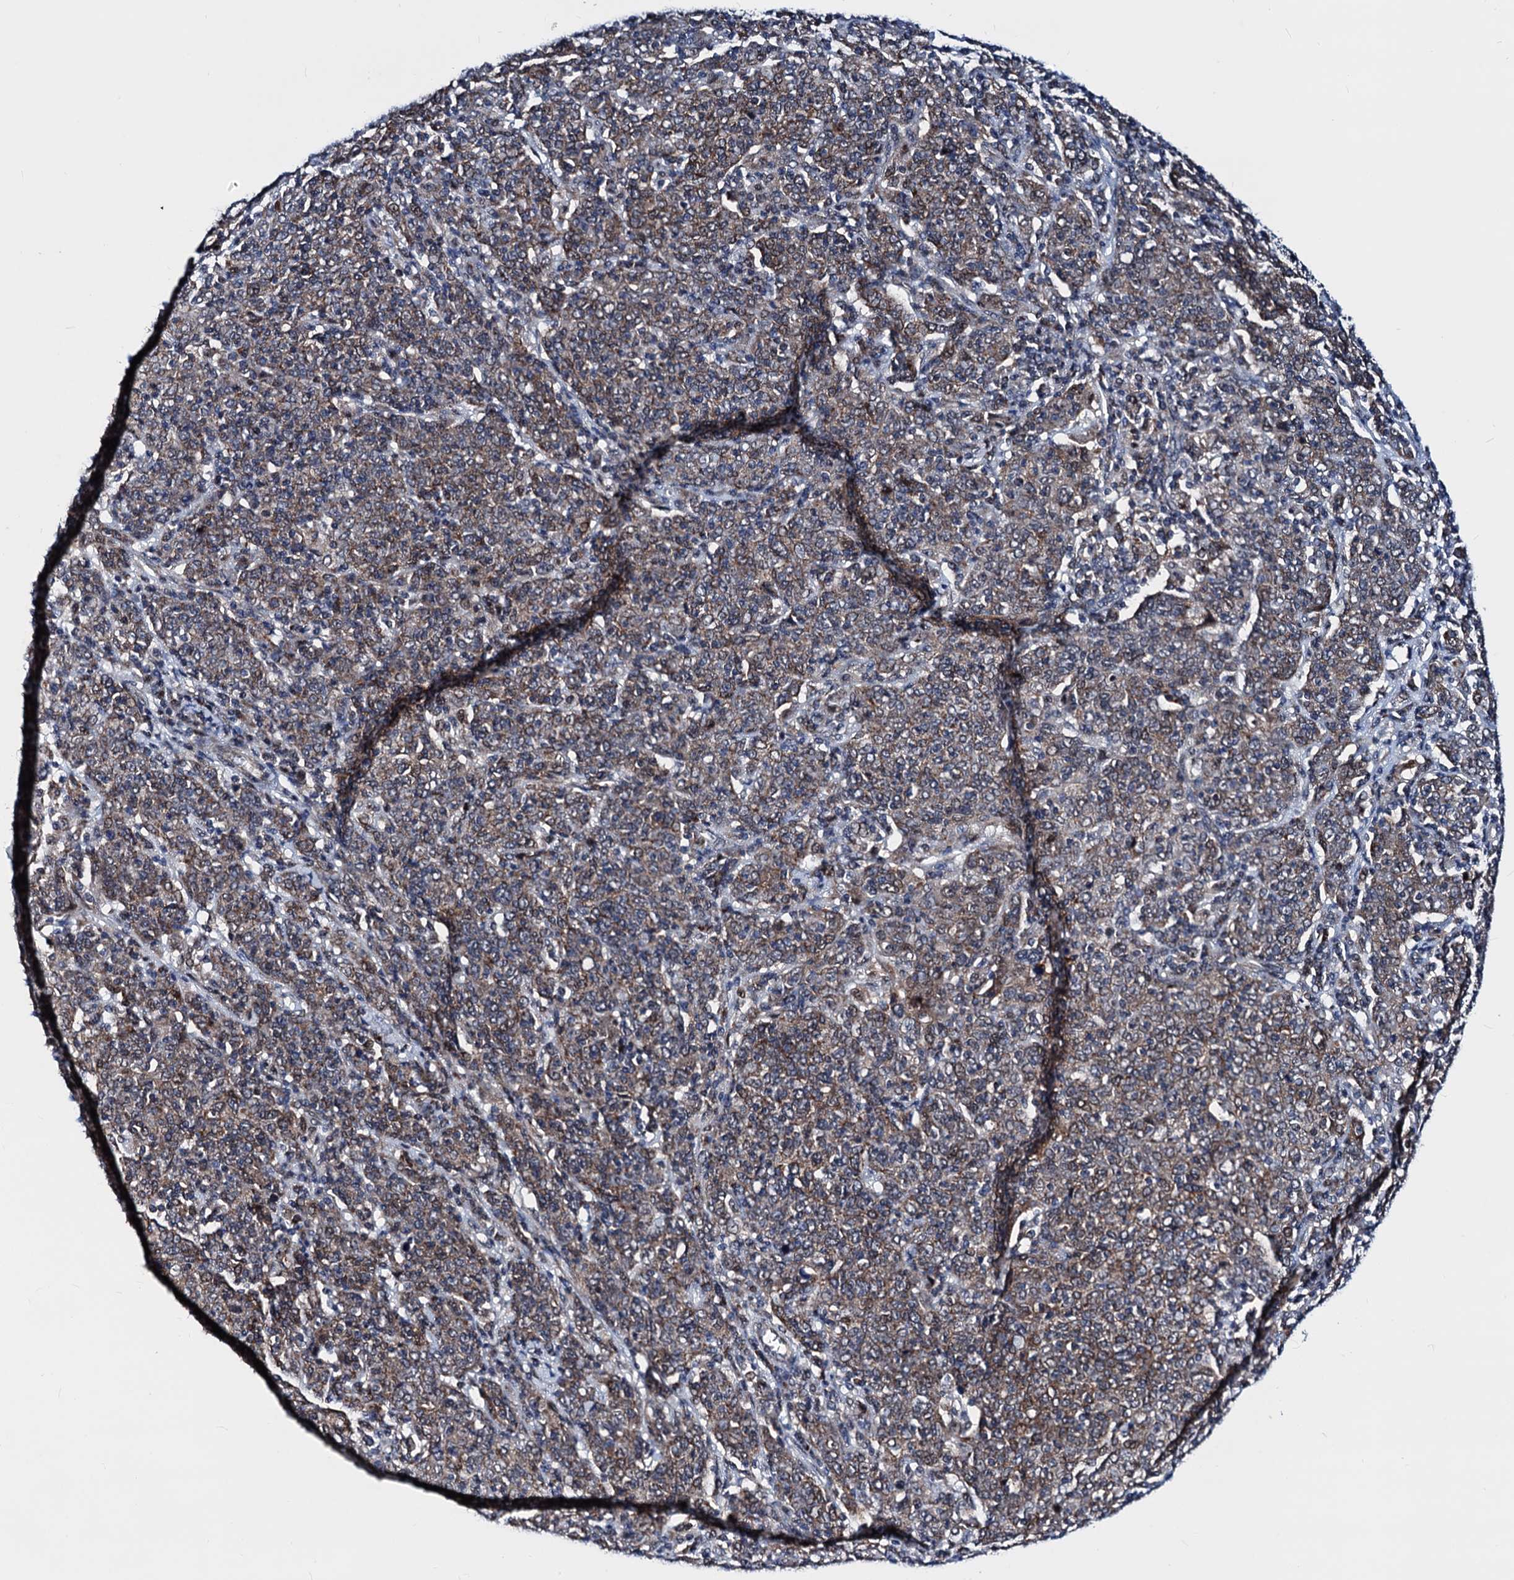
{"staining": {"intensity": "moderate", "quantity": ">75%", "location": "cytoplasmic/membranous"}, "tissue": "cervical cancer", "cell_type": "Tumor cells", "image_type": "cancer", "snomed": [{"axis": "morphology", "description": "Squamous cell carcinoma, NOS"}, {"axis": "topography", "description": "Cervix"}], "caption": "Protein analysis of cervical cancer (squamous cell carcinoma) tissue displays moderate cytoplasmic/membranous positivity in about >75% of tumor cells.", "gene": "COA4", "patient": {"sex": "female", "age": 67}}